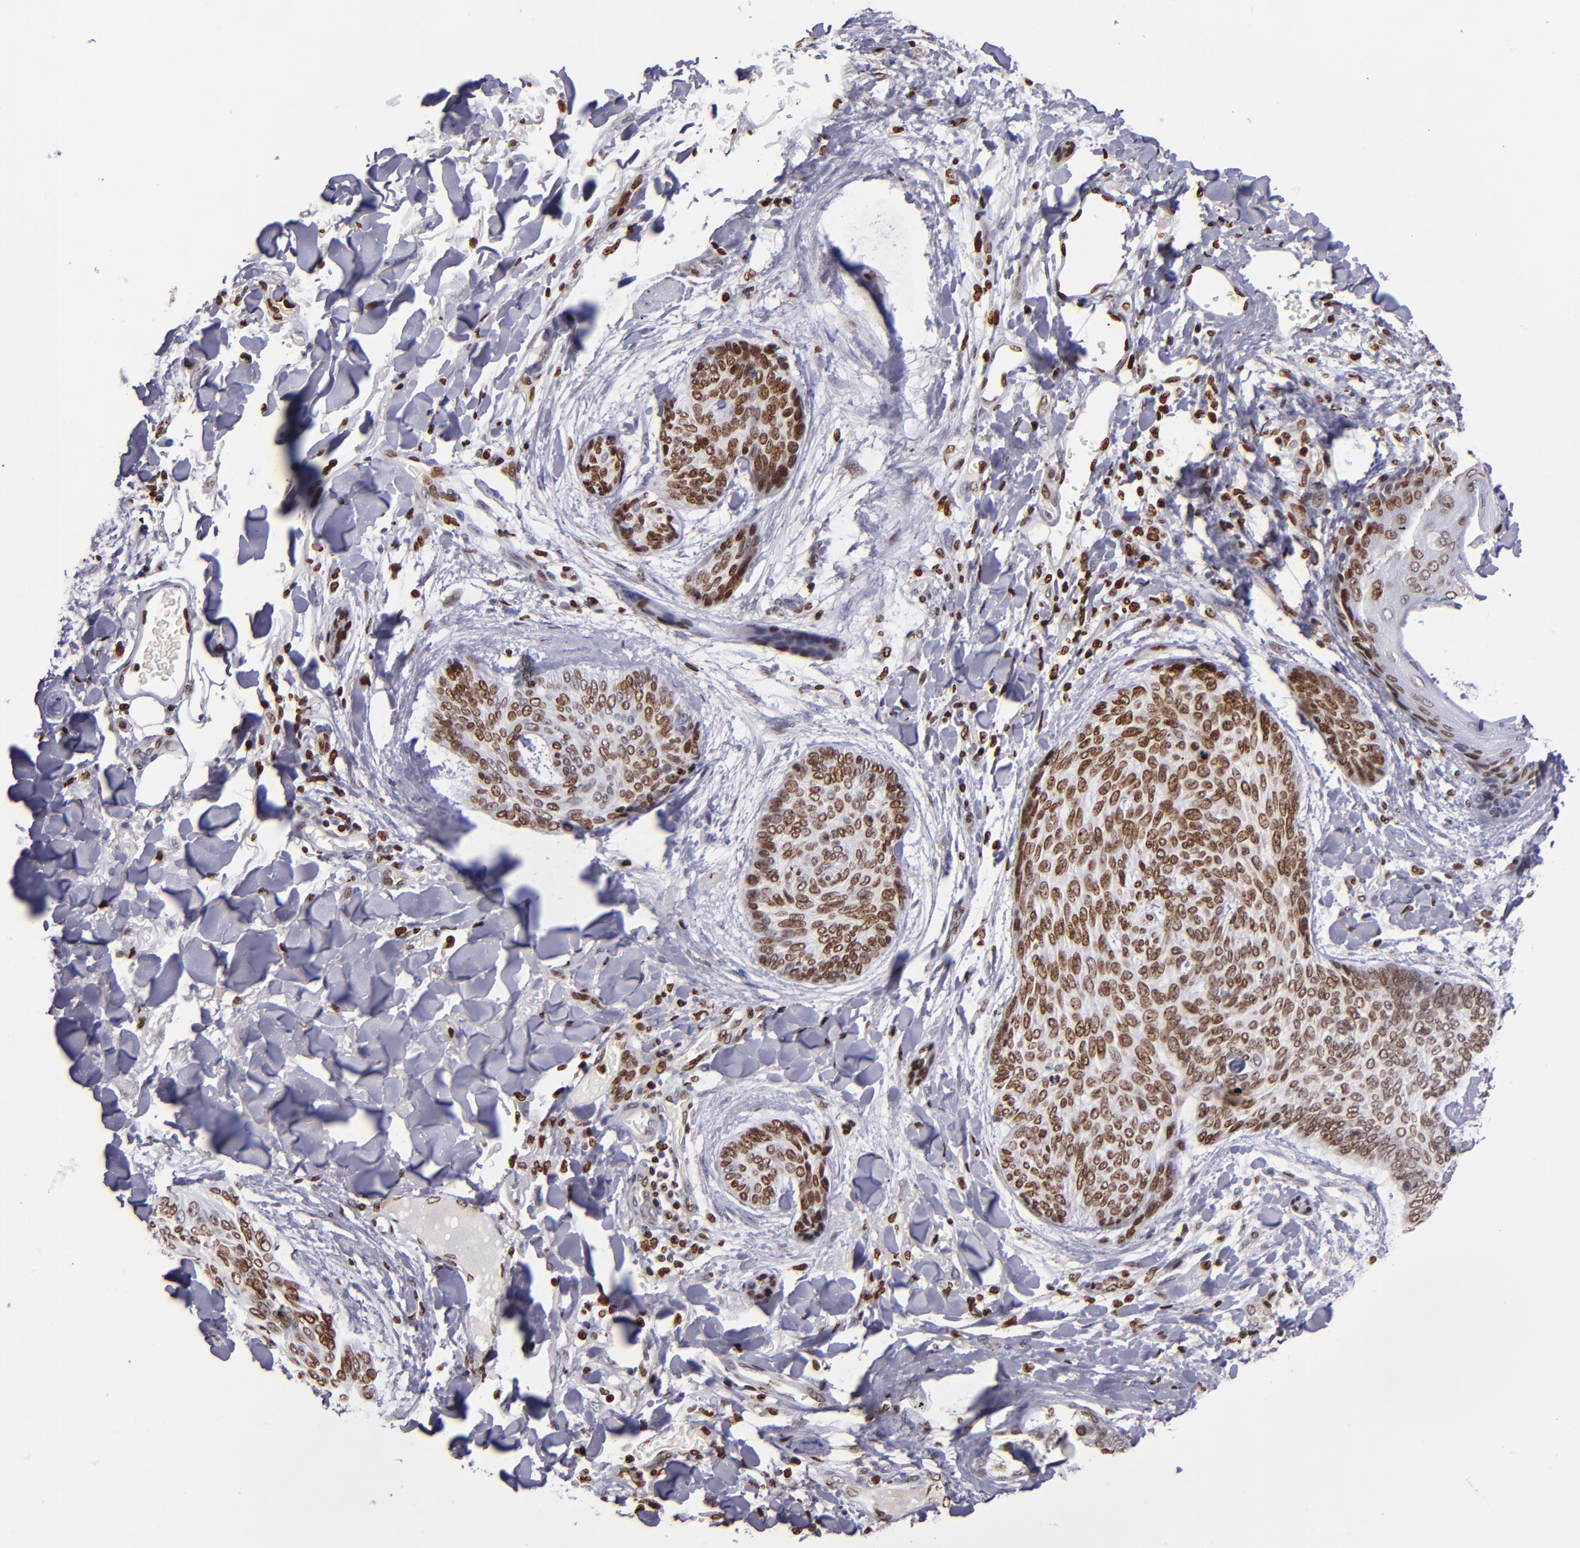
{"staining": {"intensity": "moderate", "quantity": ">75%", "location": "nuclear"}, "tissue": "skin cancer", "cell_type": "Tumor cells", "image_type": "cancer", "snomed": [{"axis": "morphology", "description": "Normal tissue, NOS"}, {"axis": "morphology", "description": "Basal cell carcinoma"}, {"axis": "topography", "description": "Skin"}], "caption": "Immunohistochemistry (IHC) of human basal cell carcinoma (skin) displays medium levels of moderate nuclear positivity in approximately >75% of tumor cells. (DAB IHC with brightfield microscopy, high magnification).", "gene": "CDKL5", "patient": {"sex": "female", "age": 71}}